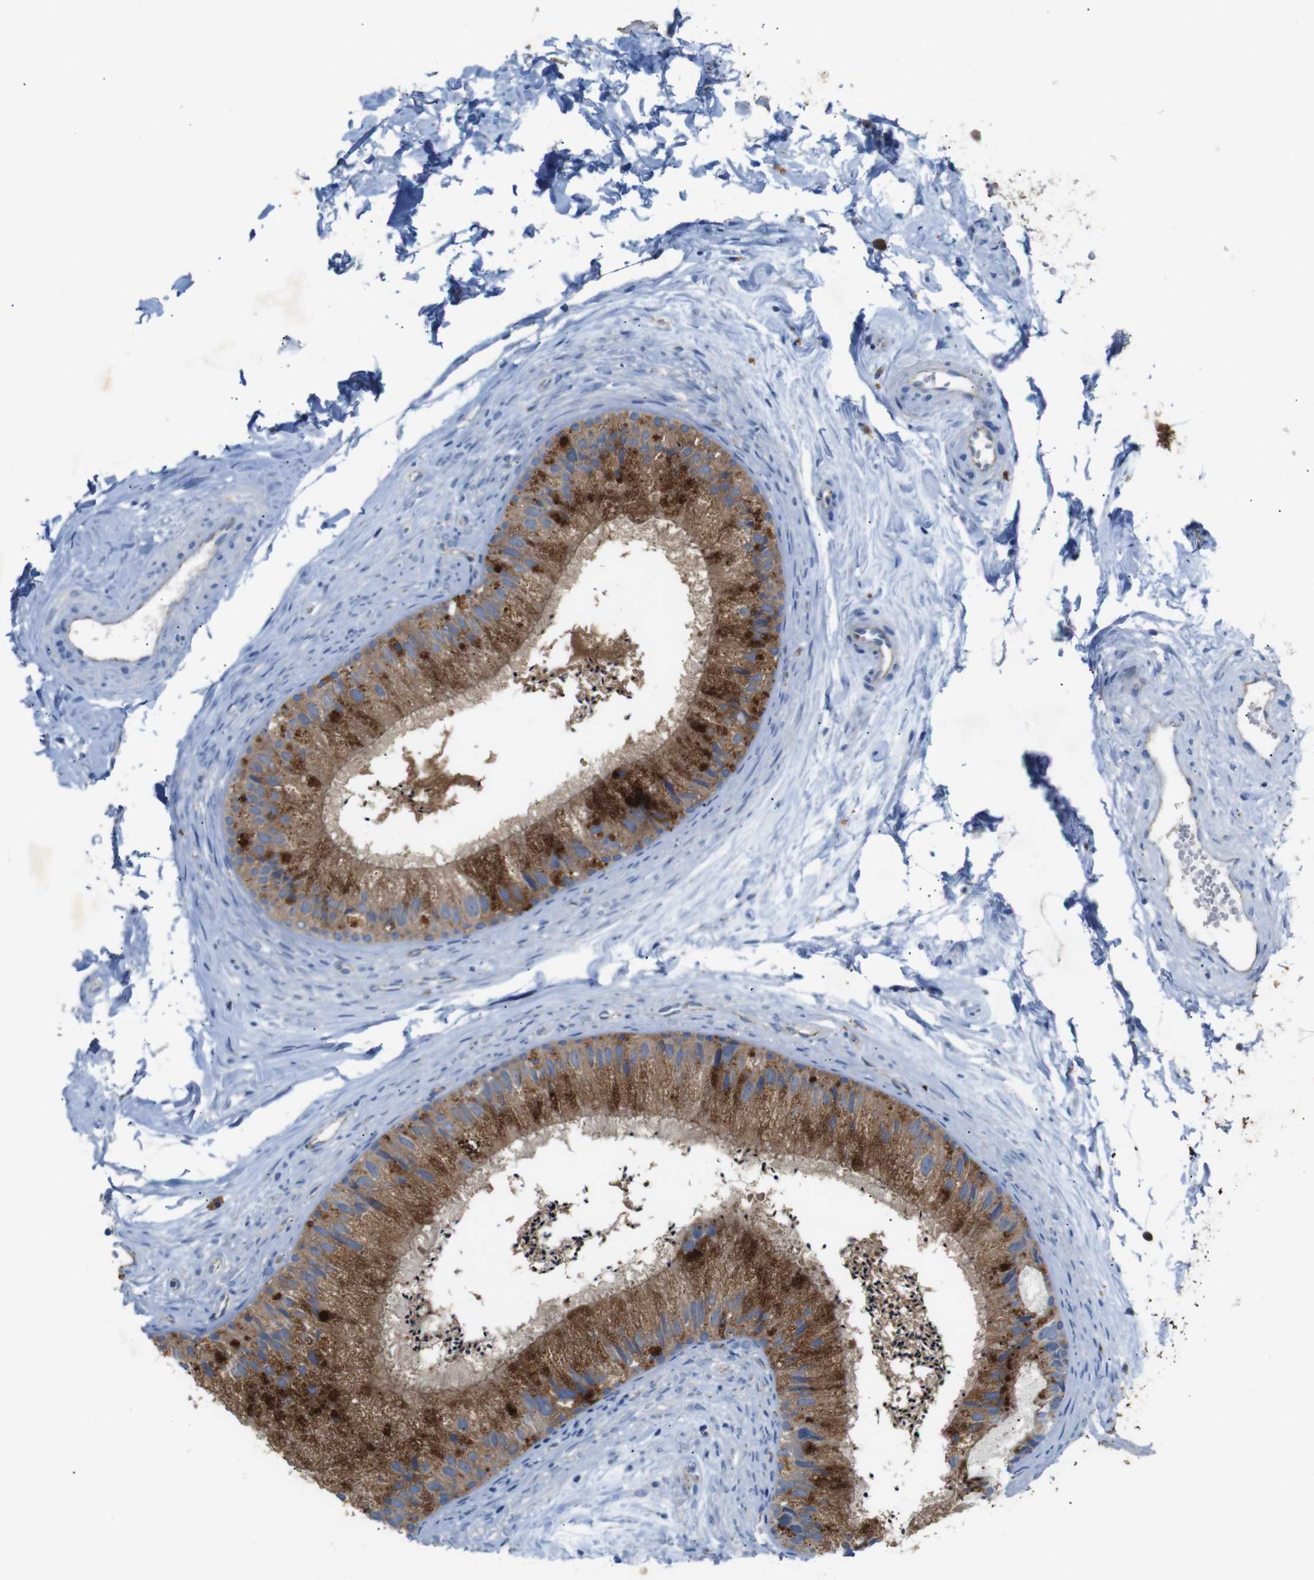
{"staining": {"intensity": "moderate", "quantity": ">75%", "location": "cytoplasmic/membranous"}, "tissue": "epididymis", "cell_type": "Glandular cells", "image_type": "normal", "snomed": [{"axis": "morphology", "description": "Normal tissue, NOS"}, {"axis": "topography", "description": "Epididymis"}], "caption": "Epididymis stained with a protein marker shows moderate staining in glandular cells.", "gene": "NHLRC3", "patient": {"sex": "male", "age": 56}}